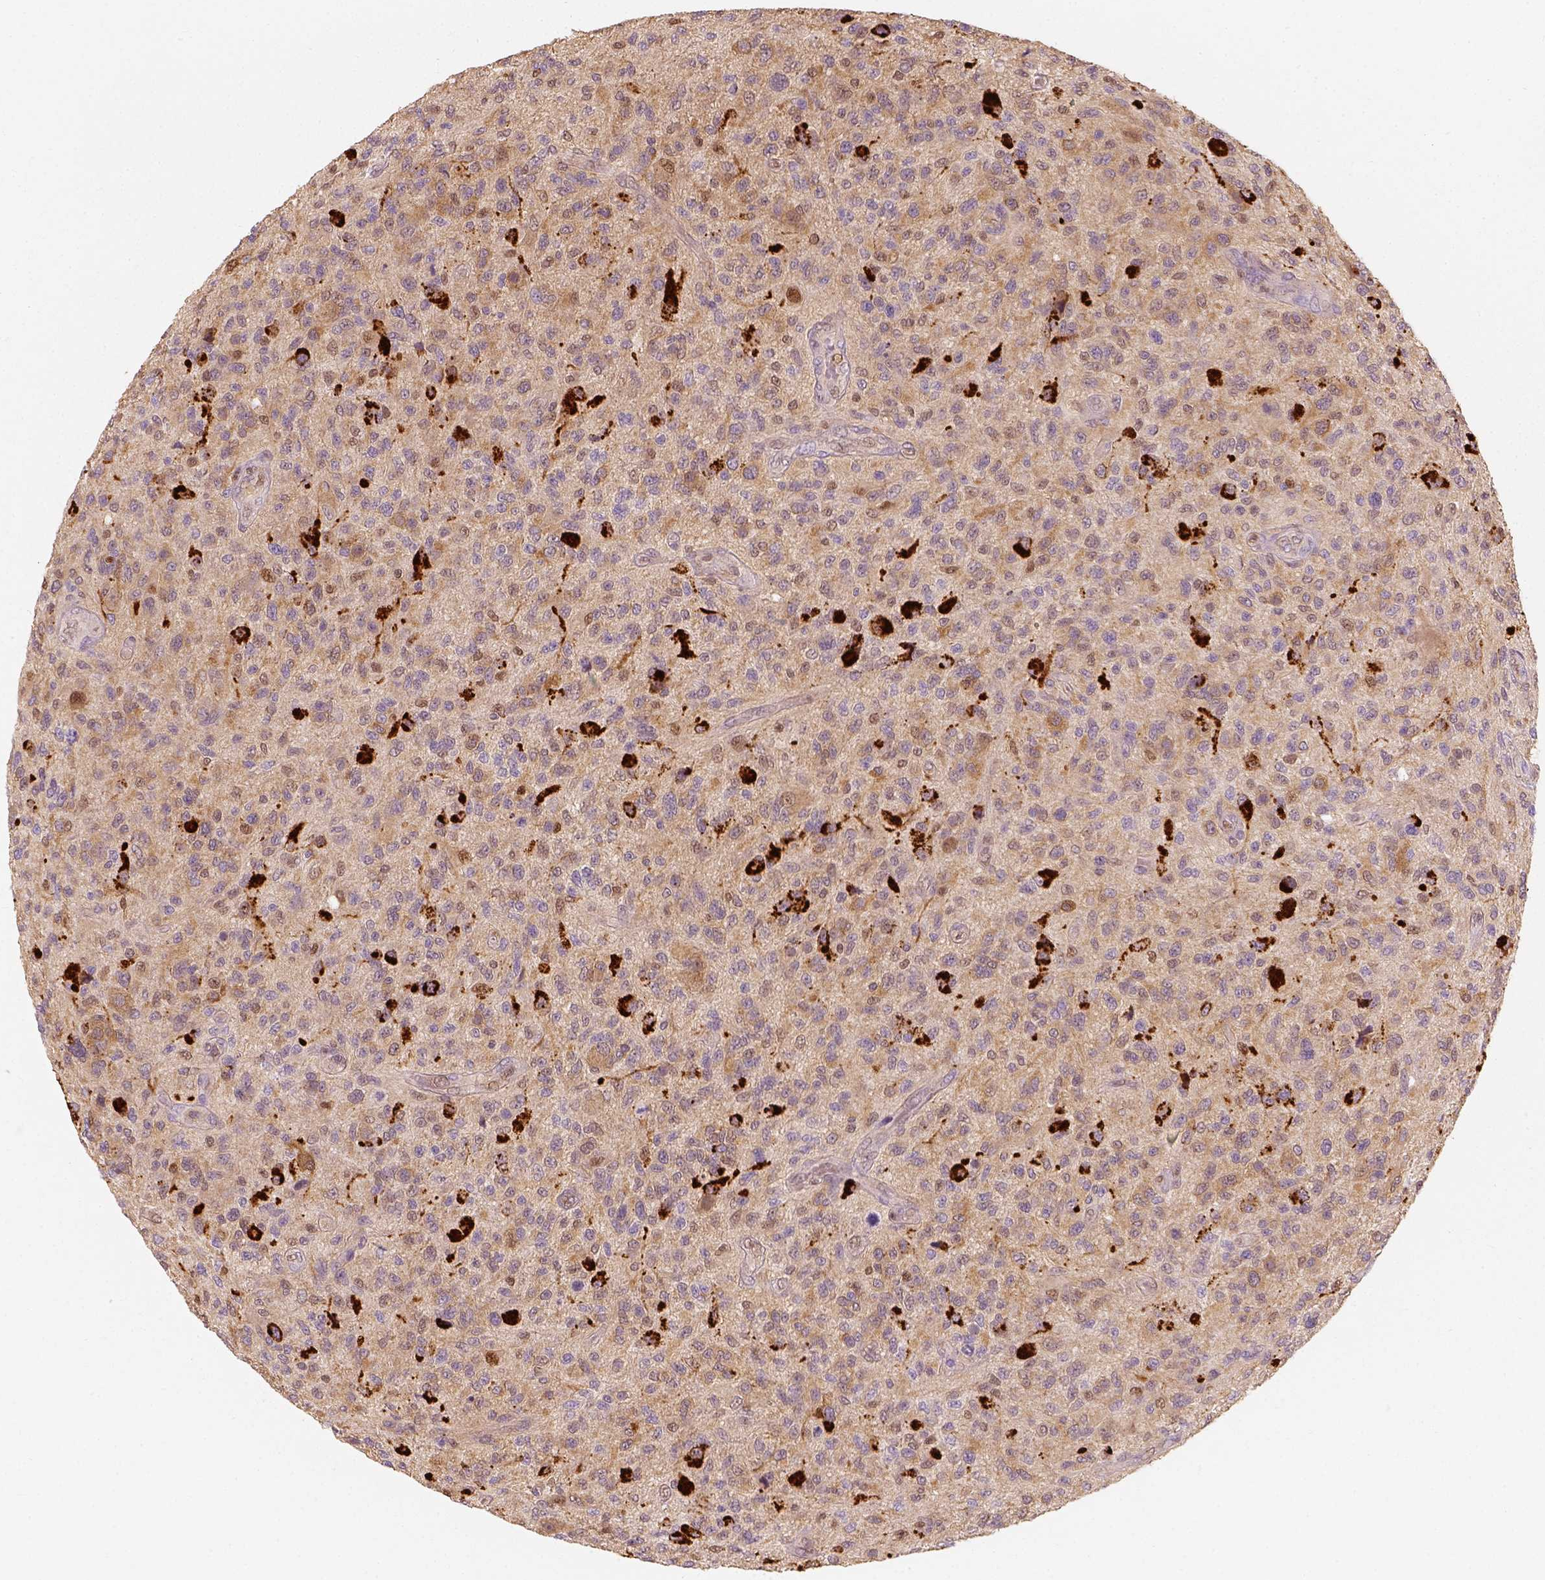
{"staining": {"intensity": "weak", "quantity": "25%-75%", "location": "cytoplasmic/membranous"}, "tissue": "glioma", "cell_type": "Tumor cells", "image_type": "cancer", "snomed": [{"axis": "morphology", "description": "Glioma, malignant, High grade"}, {"axis": "topography", "description": "Brain"}], "caption": "Immunohistochemistry (IHC) histopathology image of glioma stained for a protein (brown), which displays low levels of weak cytoplasmic/membranous positivity in about 25%-75% of tumor cells.", "gene": "SQSTM1", "patient": {"sex": "male", "age": 47}}